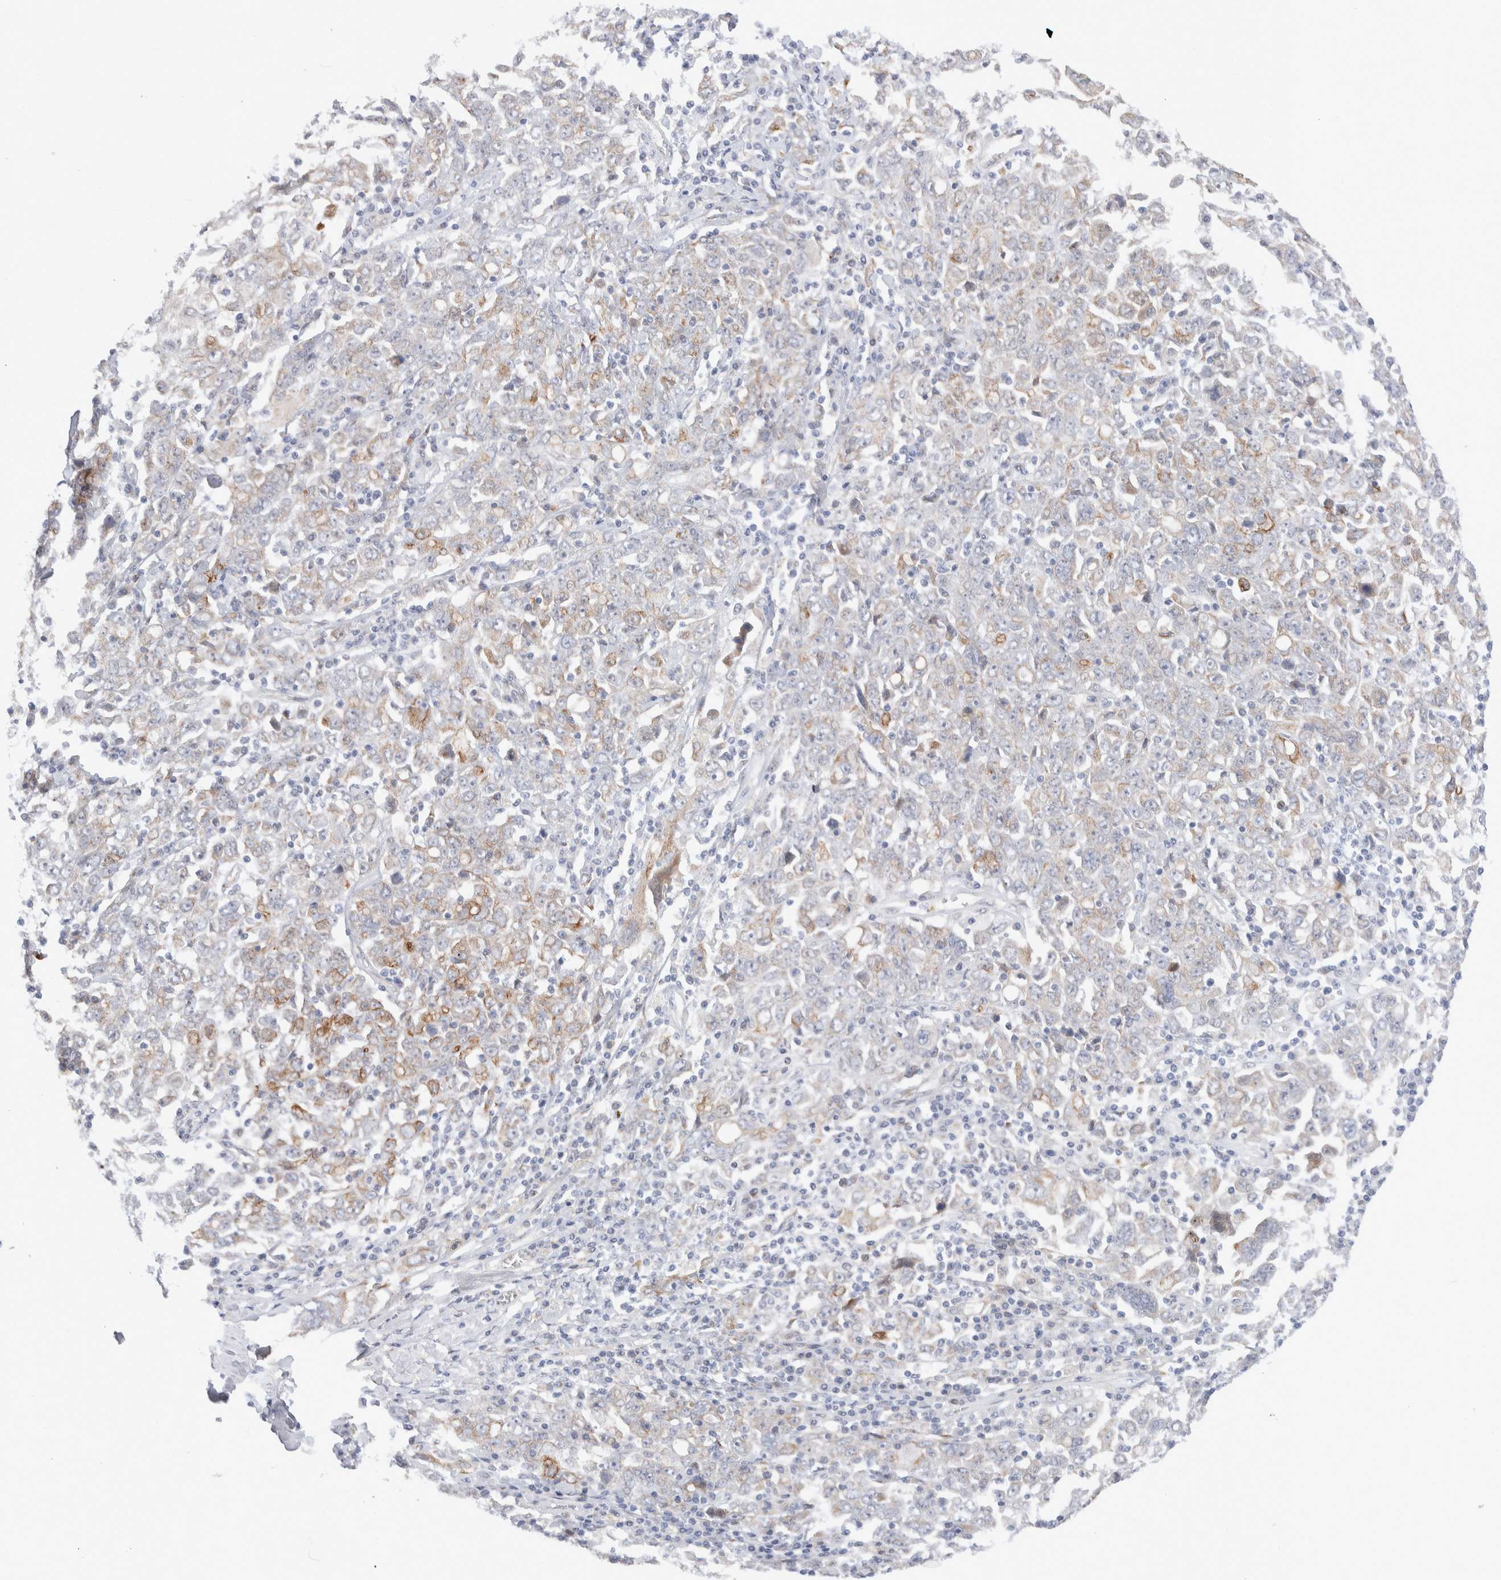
{"staining": {"intensity": "weak", "quantity": "<25%", "location": "cytoplasmic/membranous"}, "tissue": "ovarian cancer", "cell_type": "Tumor cells", "image_type": "cancer", "snomed": [{"axis": "morphology", "description": "Carcinoma, endometroid"}, {"axis": "topography", "description": "Ovary"}], "caption": "Protein analysis of ovarian endometroid carcinoma reveals no significant expression in tumor cells.", "gene": "C1orf112", "patient": {"sex": "female", "age": 62}}